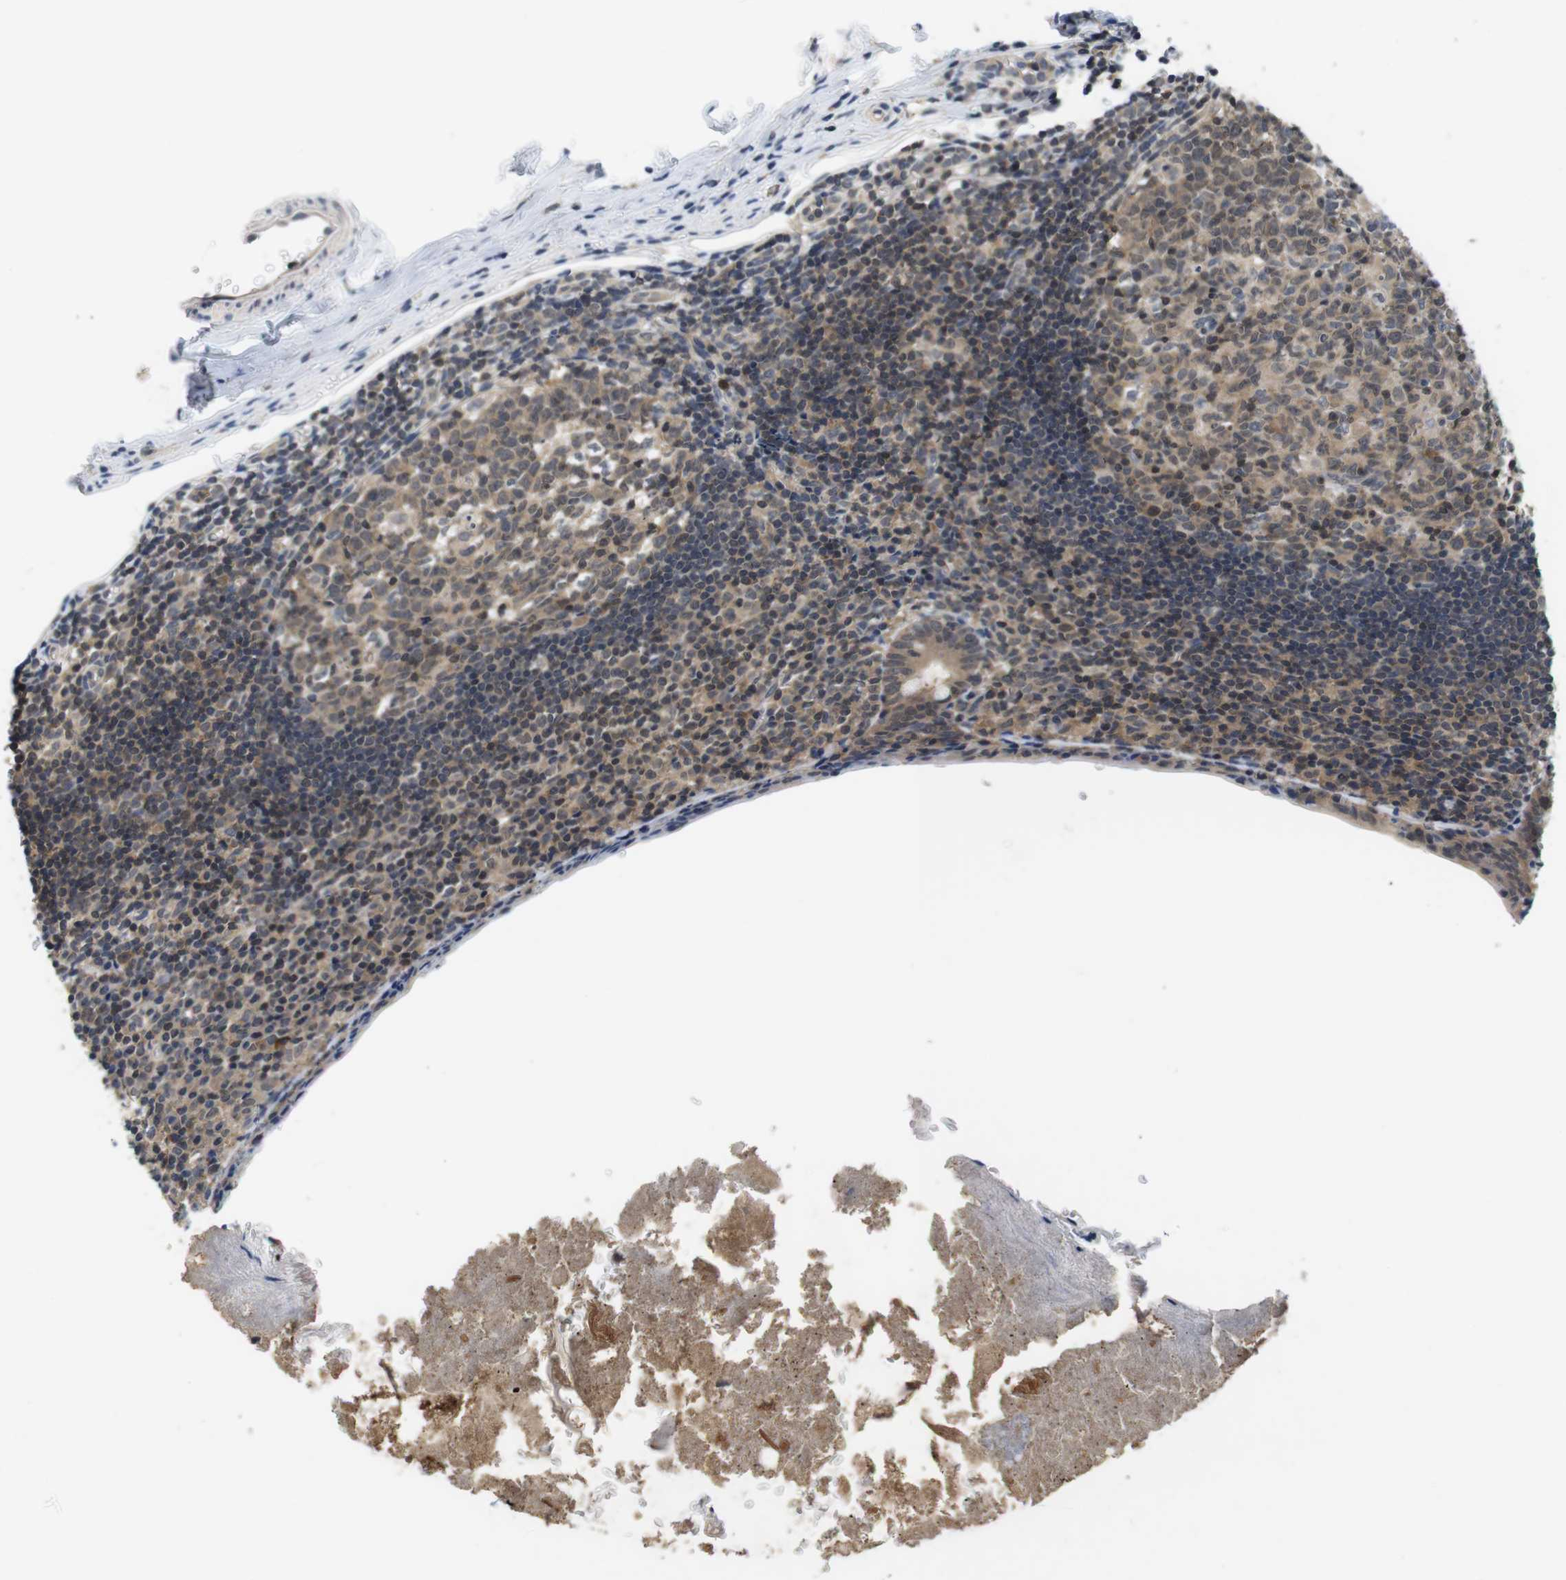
{"staining": {"intensity": "weak", "quantity": ">75%", "location": "cytoplasmic/membranous"}, "tissue": "appendix", "cell_type": "Glandular cells", "image_type": "normal", "snomed": [{"axis": "morphology", "description": "Normal tissue, NOS"}, {"axis": "topography", "description": "Appendix"}], "caption": "High-power microscopy captured an immunohistochemistry histopathology image of benign appendix, revealing weak cytoplasmic/membranous expression in approximately >75% of glandular cells.", "gene": "FADD", "patient": {"sex": "female", "age": 10}}